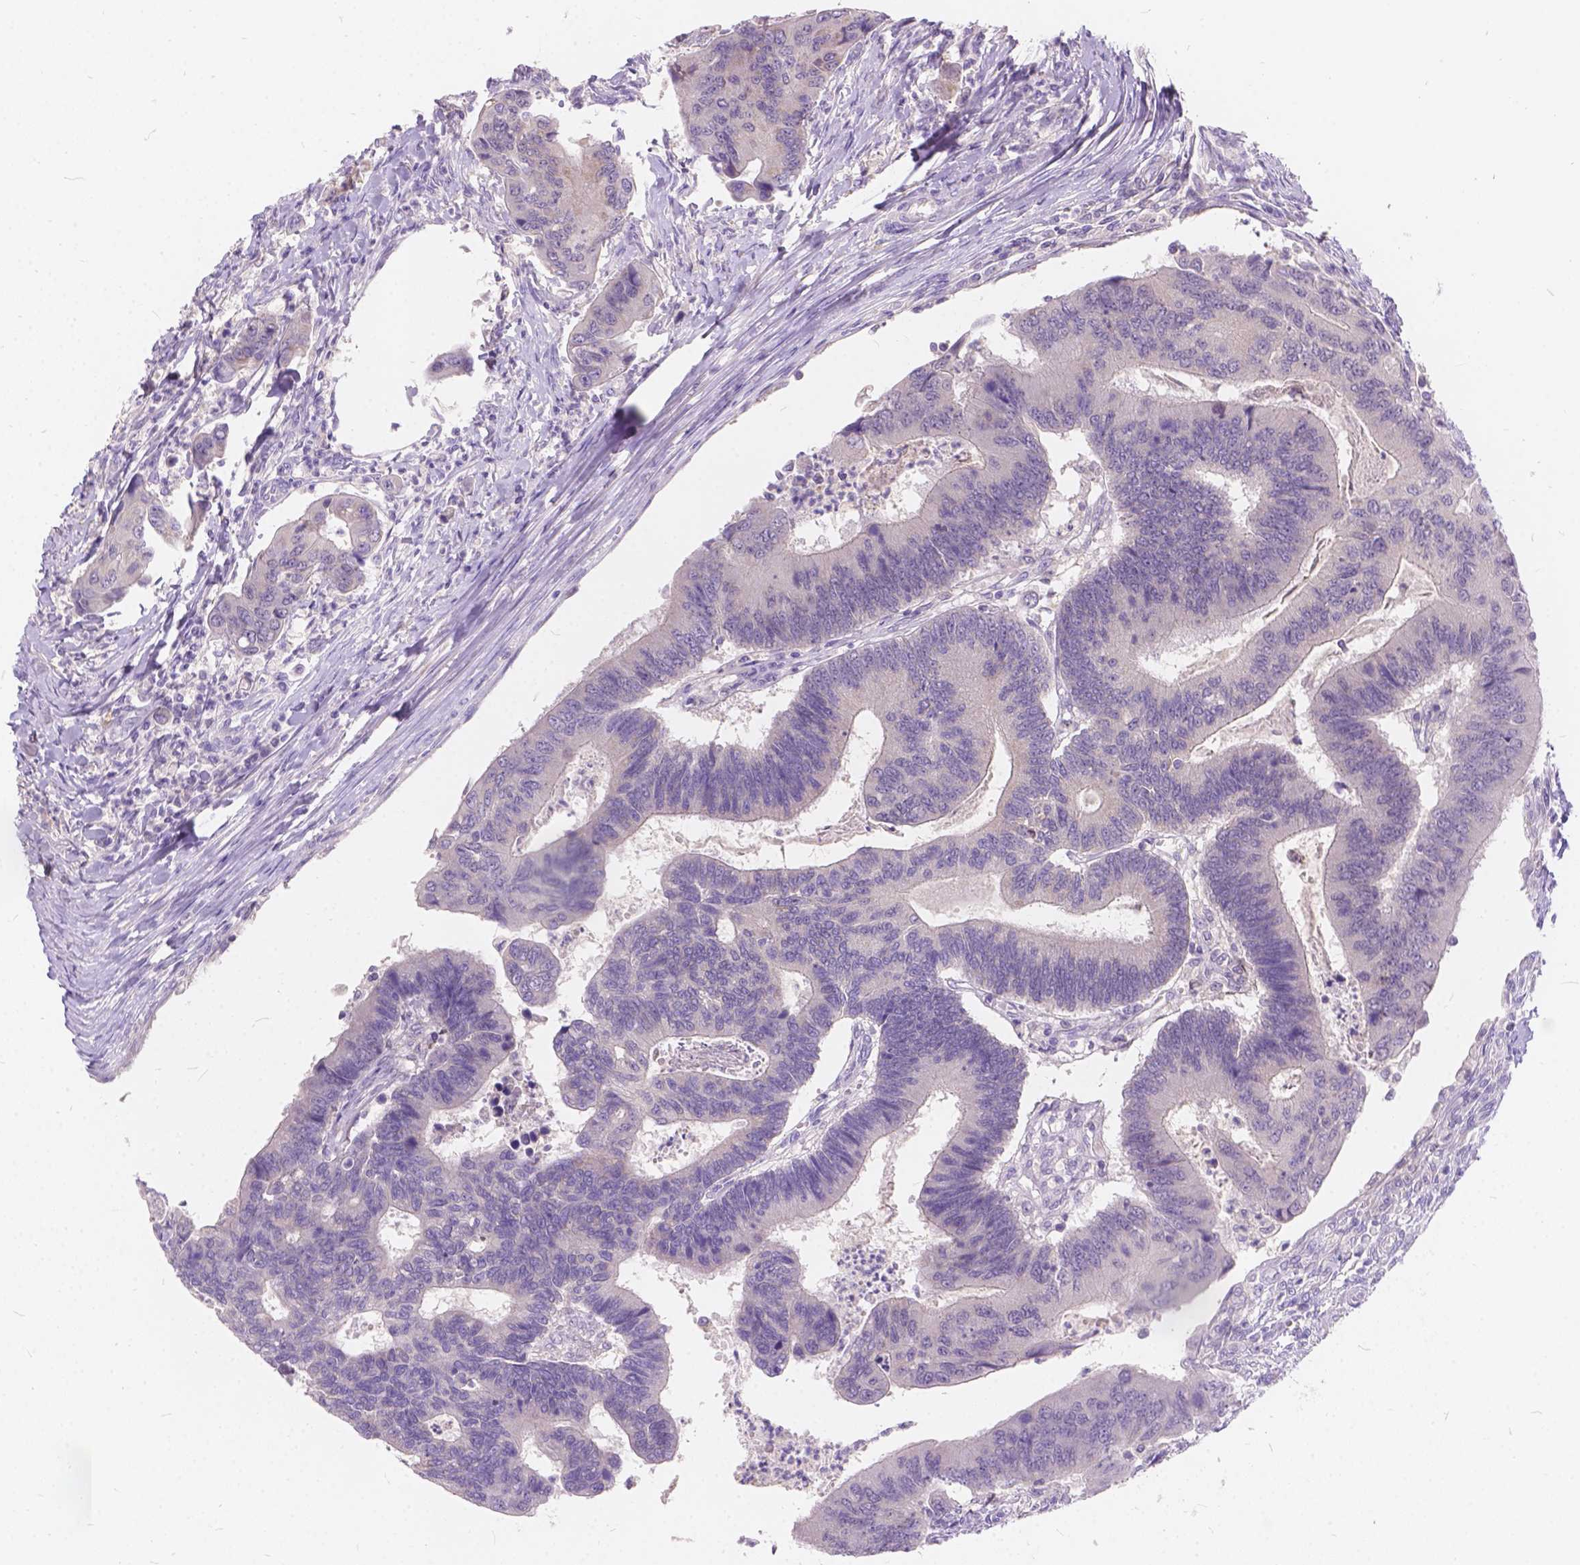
{"staining": {"intensity": "weak", "quantity": "<25%", "location": "cytoplasmic/membranous"}, "tissue": "colorectal cancer", "cell_type": "Tumor cells", "image_type": "cancer", "snomed": [{"axis": "morphology", "description": "Adenocarcinoma, NOS"}, {"axis": "topography", "description": "Colon"}], "caption": "Tumor cells are negative for protein expression in human colorectal cancer (adenocarcinoma).", "gene": "PEX11G", "patient": {"sex": "female", "age": 67}}